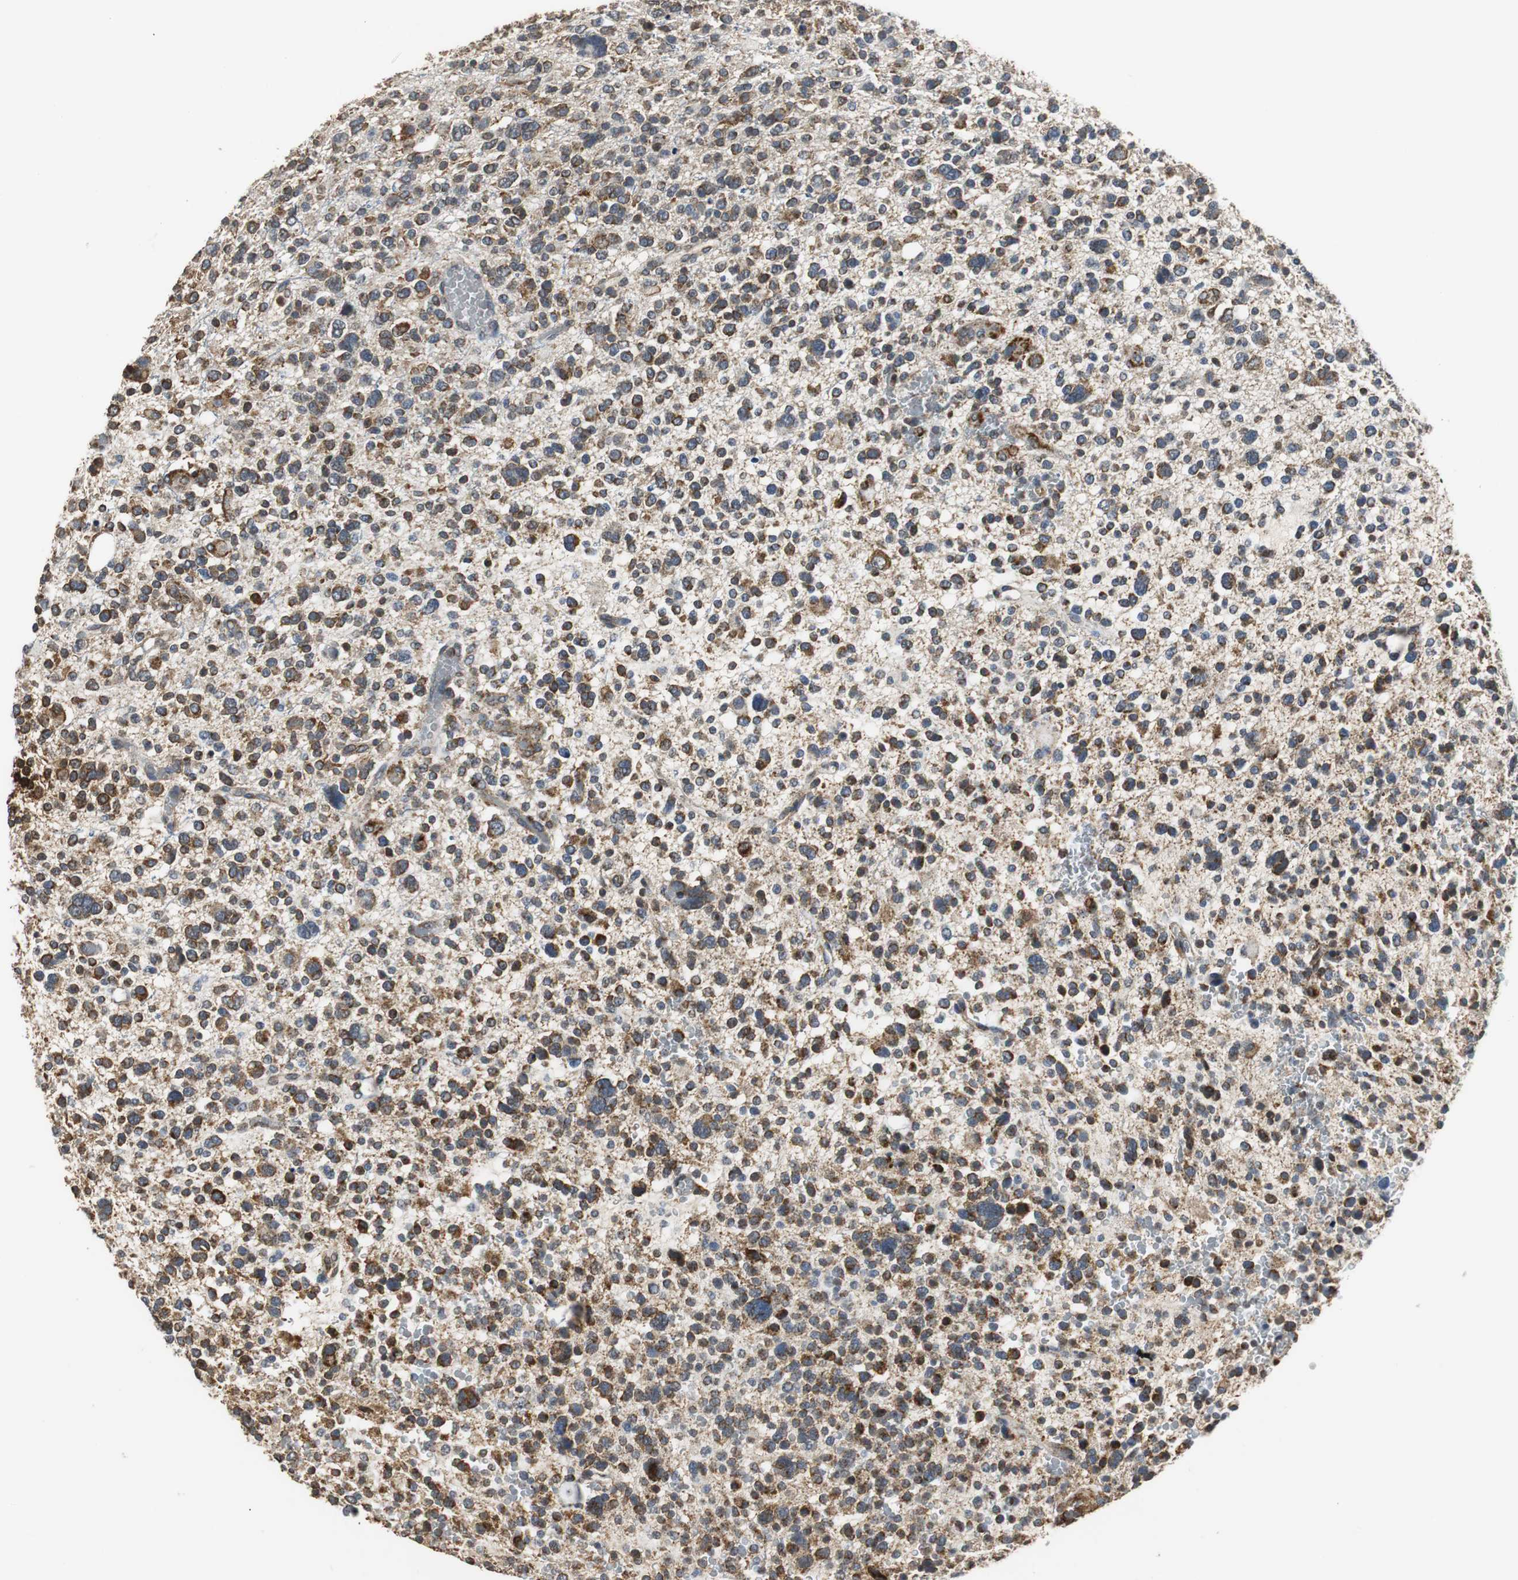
{"staining": {"intensity": "moderate", "quantity": "25%-75%", "location": "cytoplasmic/membranous"}, "tissue": "glioma", "cell_type": "Tumor cells", "image_type": "cancer", "snomed": [{"axis": "morphology", "description": "Glioma, malignant, High grade"}, {"axis": "topography", "description": "Brain"}], "caption": "Protein staining exhibits moderate cytoplasmic/membranous expression in about 25%-75% of tumor cells in malignant glioma (high-grade).", "gene": "NNT", "patient": {"sex": "male", "age": 48}}